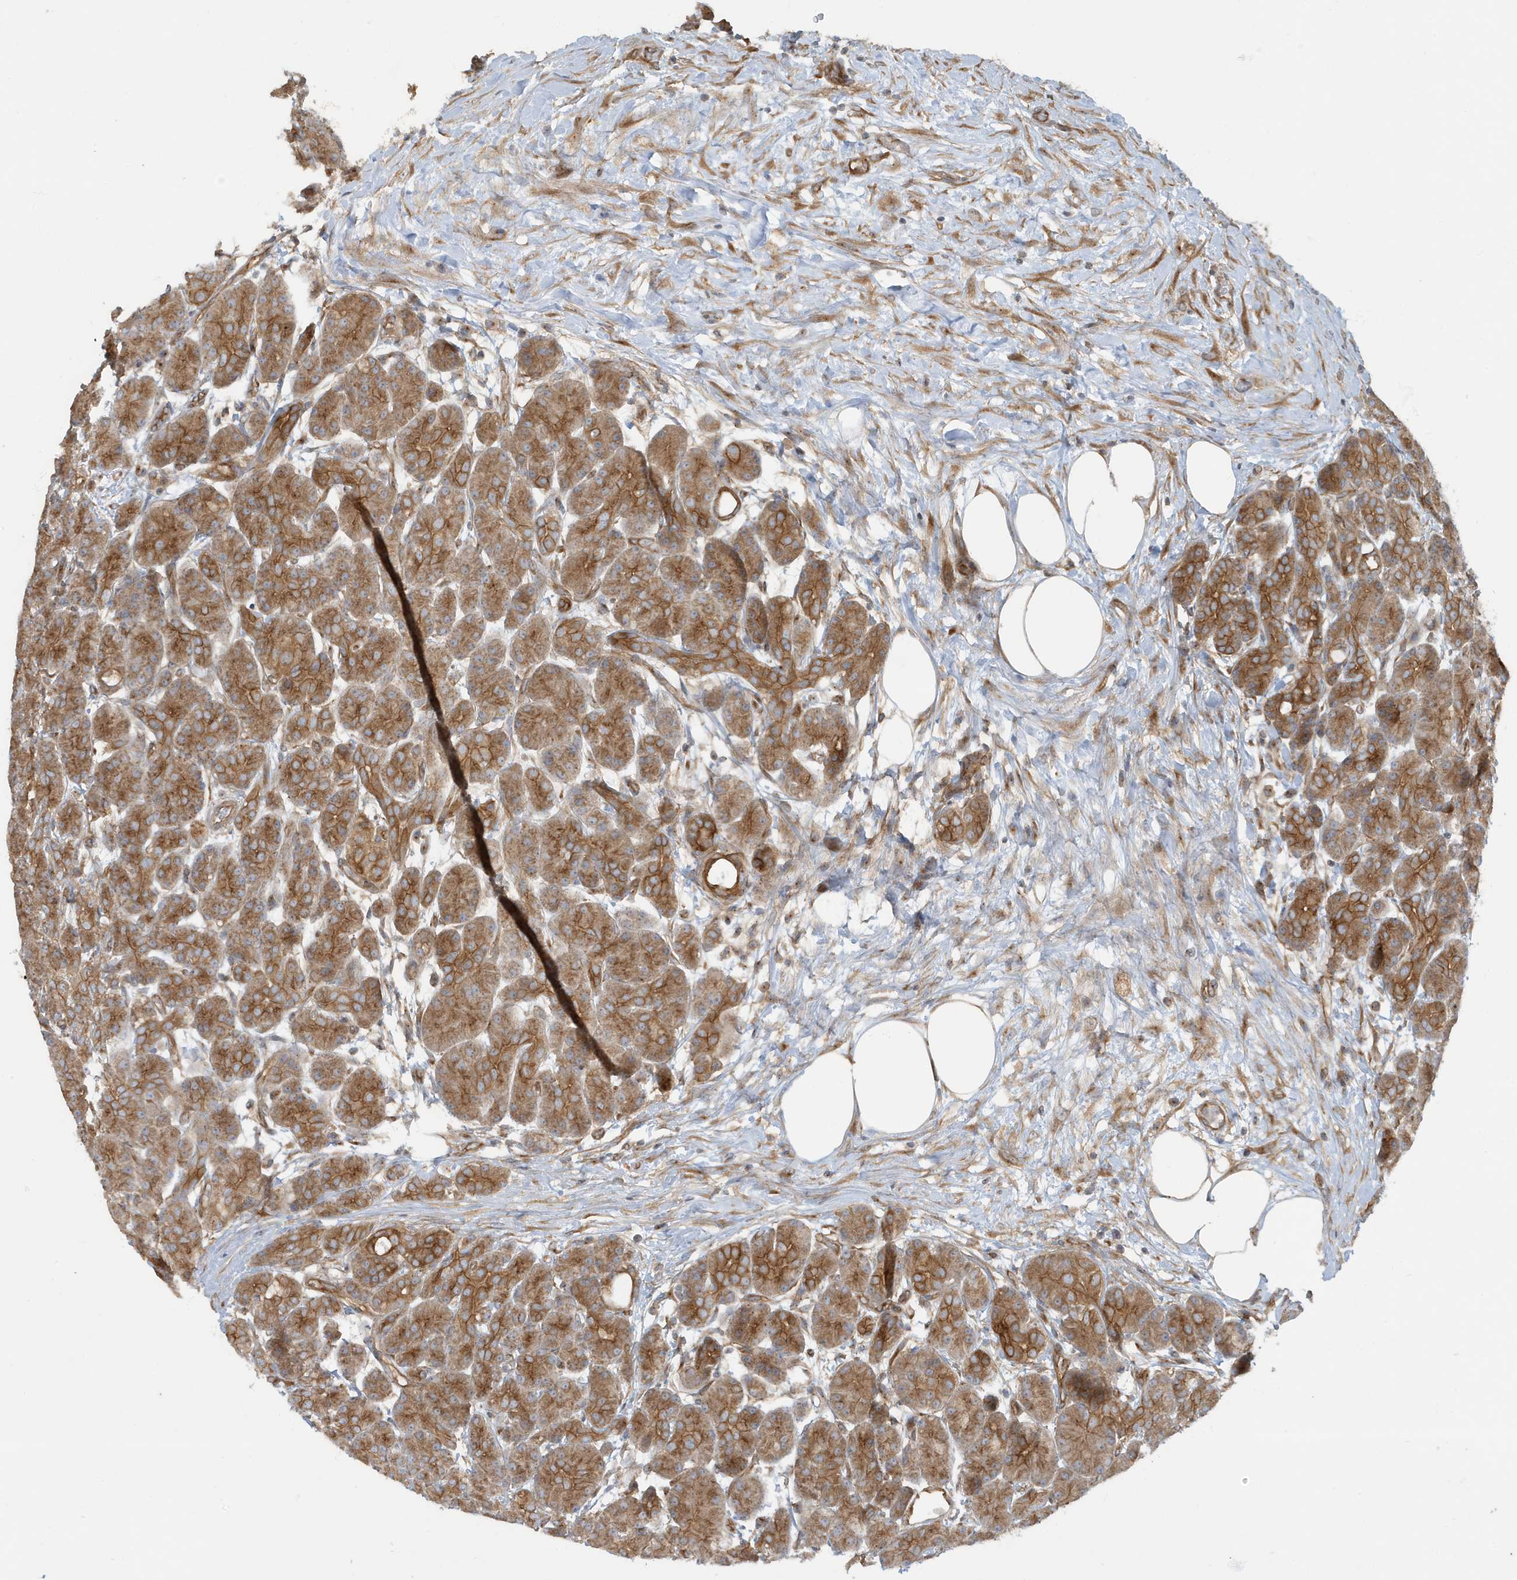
{"staining": {"intensity": "moderate", "quantity": ">75%", "location": "cytoplasmic/membranous"}, "tissue": "pancreas", "cell_type": "Exocrine glandular cells", "image_type": "normal", "snomed": [{"axis": "morphology", "description": "Normal tissue, NOS"}, {"axis": "topography", "description": "Pancreas"}], "caption": "Immunohistochemical staining of unremarkable pancreas exhibits medium levels of moderate cytoplasmic/membranous staining in about >75% of exocrine glandular cells. Using DAB (brown) and hematoxylin (blue) stains, captured at high magnification using brightfield microscopy.", "gene": "ATP23", "patient": {"sex": "male", "age": 63}}